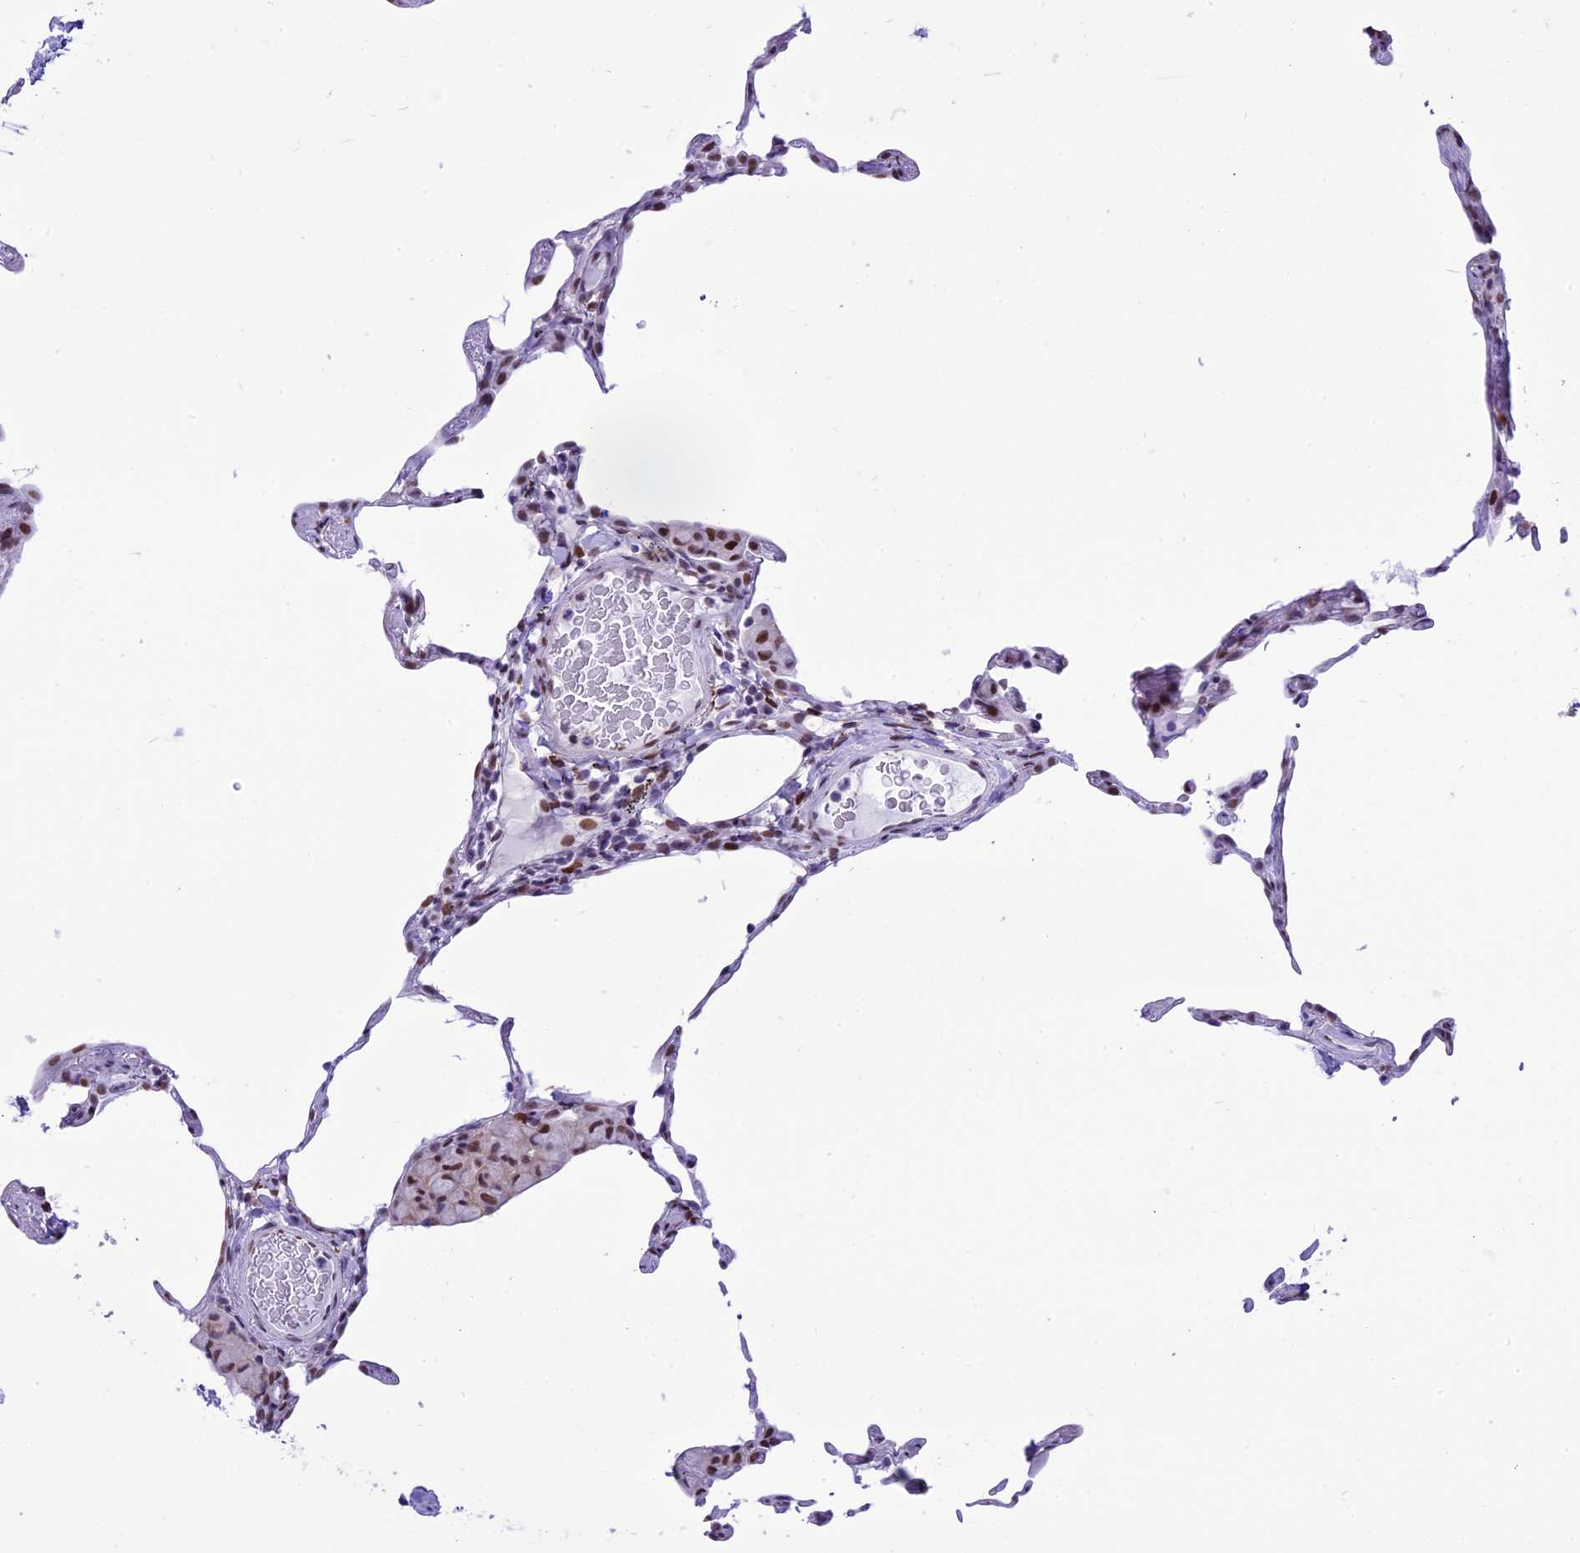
{"staining": {"intensity": "moderate", "quantity": "25%-75%", "location": "nuclear"}, "tissue": "lung", "cell_type": "Alveolar cells", "image_type": "normal", "snomed": [{"axis": "morphology", "description": "Normal tissue, NOS"}, {"axis": "topography", "description": "Lung"}], "caption": "This is an image of immunohistochemistry (IHC) staining of unremarkable lung, which shows moderate staining in the nuclear of alveolar cells.", "gene": "RPS6KB1", "patient": {"sex": "female", "age": 57}}